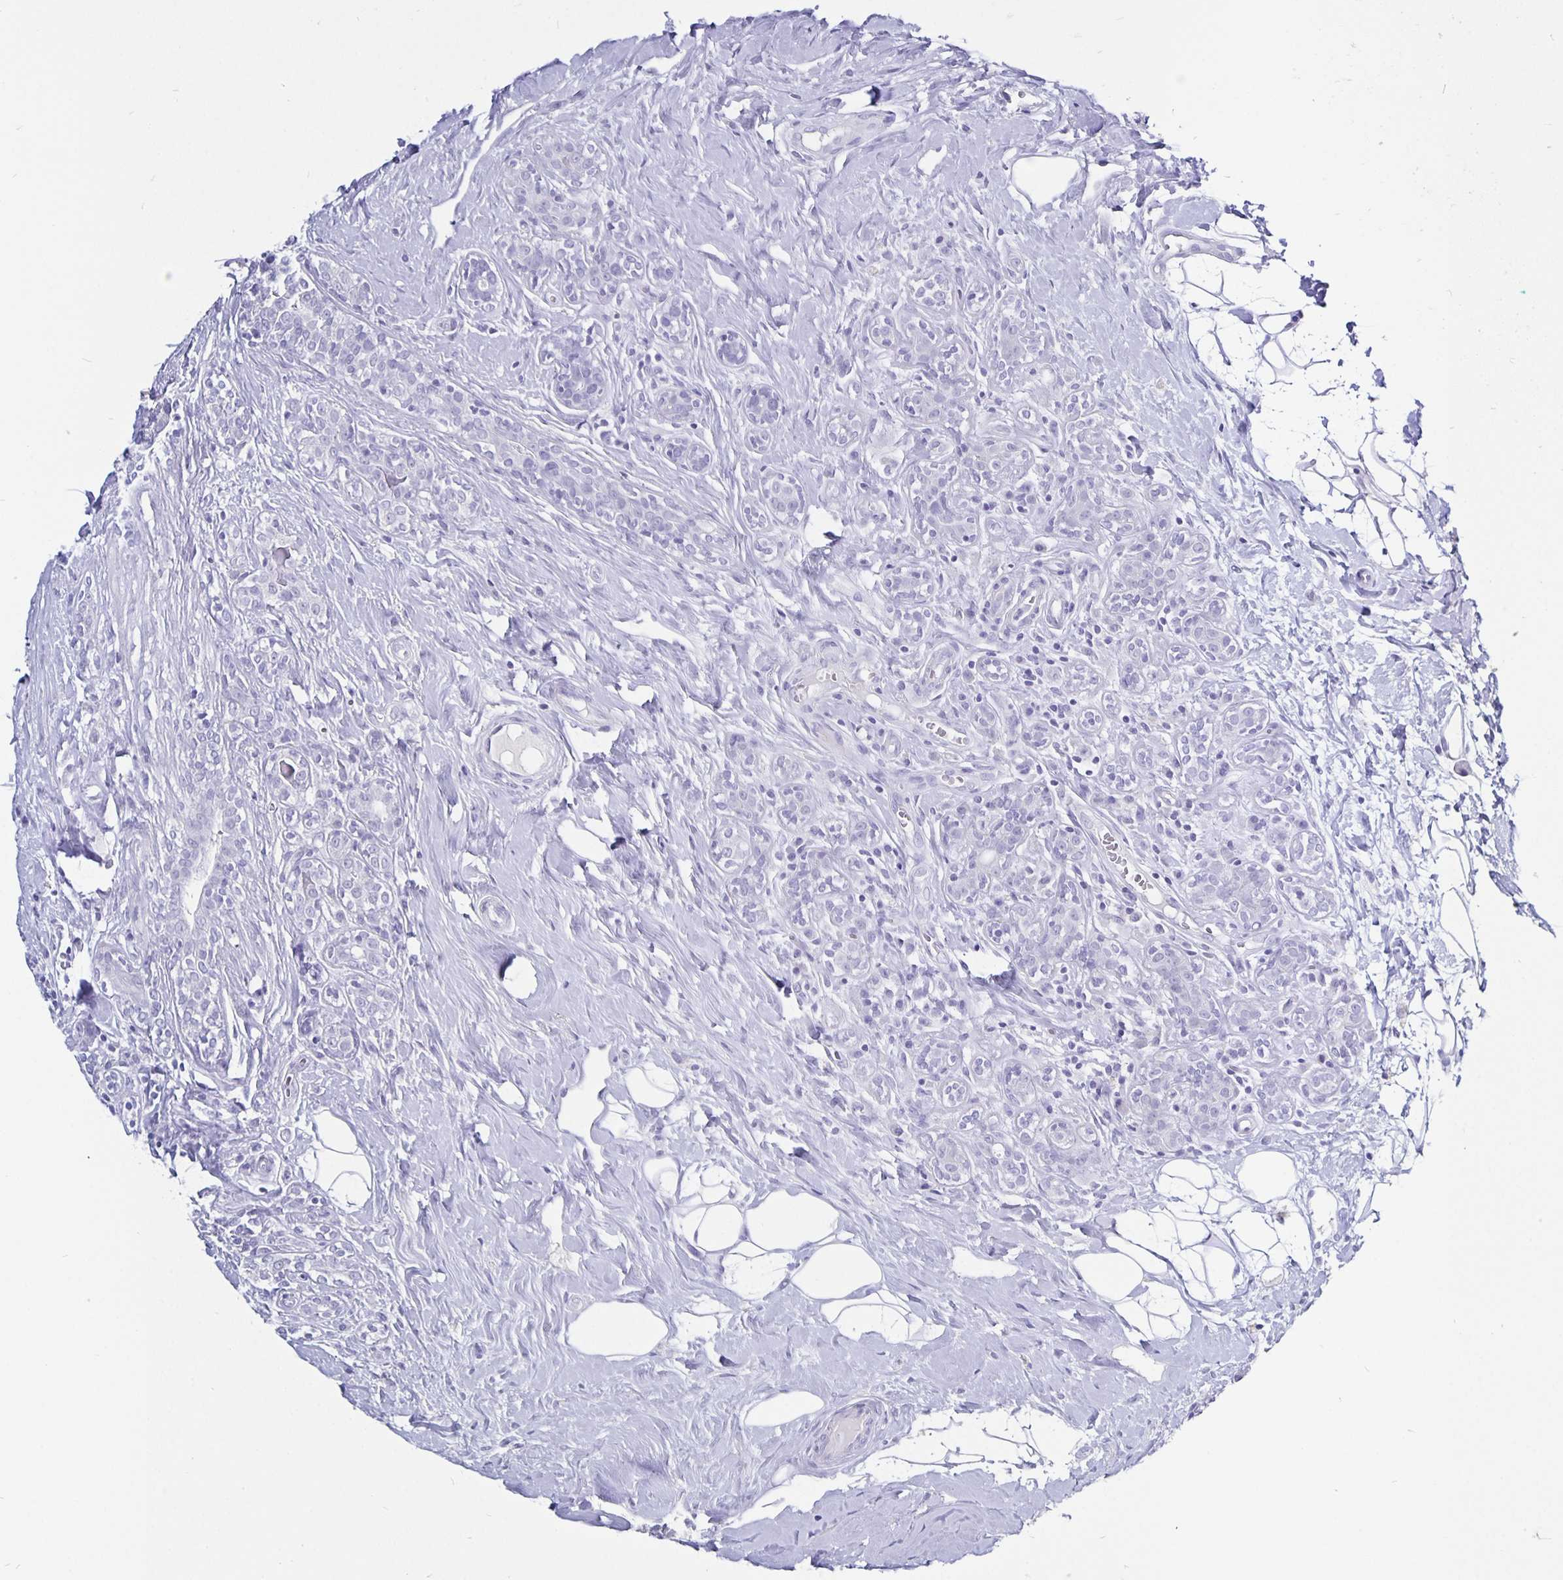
{"staining": {"intensity": "negative", "quantity": "none", "location": "none"}, "tissue": "breast cancer", "cell_type": "Tumor cells", "image_type": "cancer", "snomed": [{"axis": "morphology", "description": "Duct carcinoma"}, {"axis": "topography", "description": "Breast"}], "caption": "Tumor cells are negative for brown protein staining in invasive ductal carcinoma (breast). (Brightfield microscopy of DAB immunohistochemistry (IHC) at high magnification).", "gene": "ODF3B", "patient": {"sex": "female", "age": 43}}